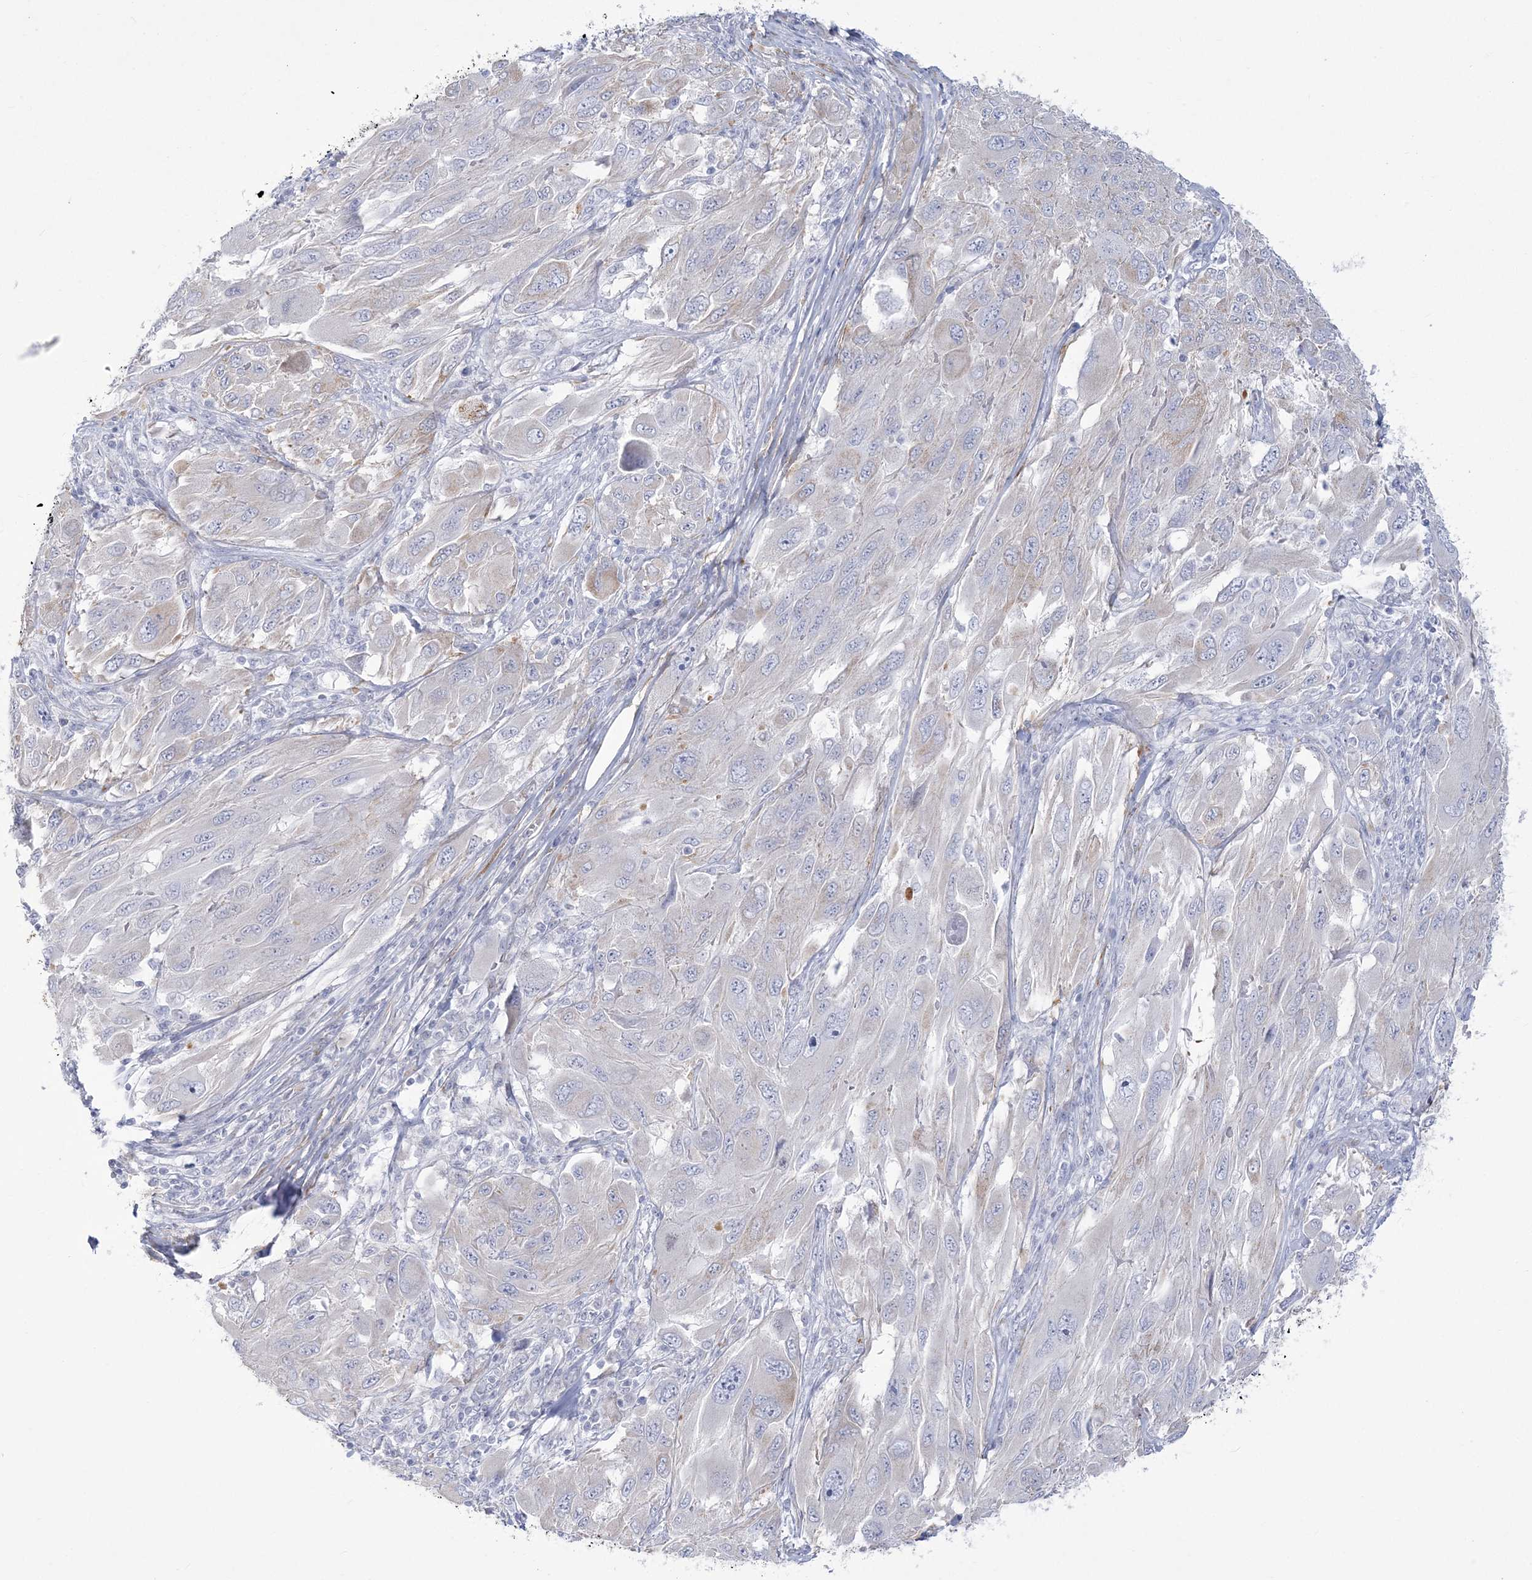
{"staining": {"intensity": "negative", "quantity": "none", "location": "none"}, "tissue": "melanoma", "cell_type": "Tumor cells", "image_type": "cancer", "snomed": [{"axis": "morphology", "description": "Malignant melanoma, NOS"}, {"axis": "topography", "description": "Skin"}], "caption": "An IHC photomicrograph of melanoma is shown. There is no staining in tumor cells of melanoma. (DAB immunohistochemistry (IHC) visualized using brightfield microscopy, high magnification).", "gene": "WDR27", "patient": {"sex": "female", "age": 91}}